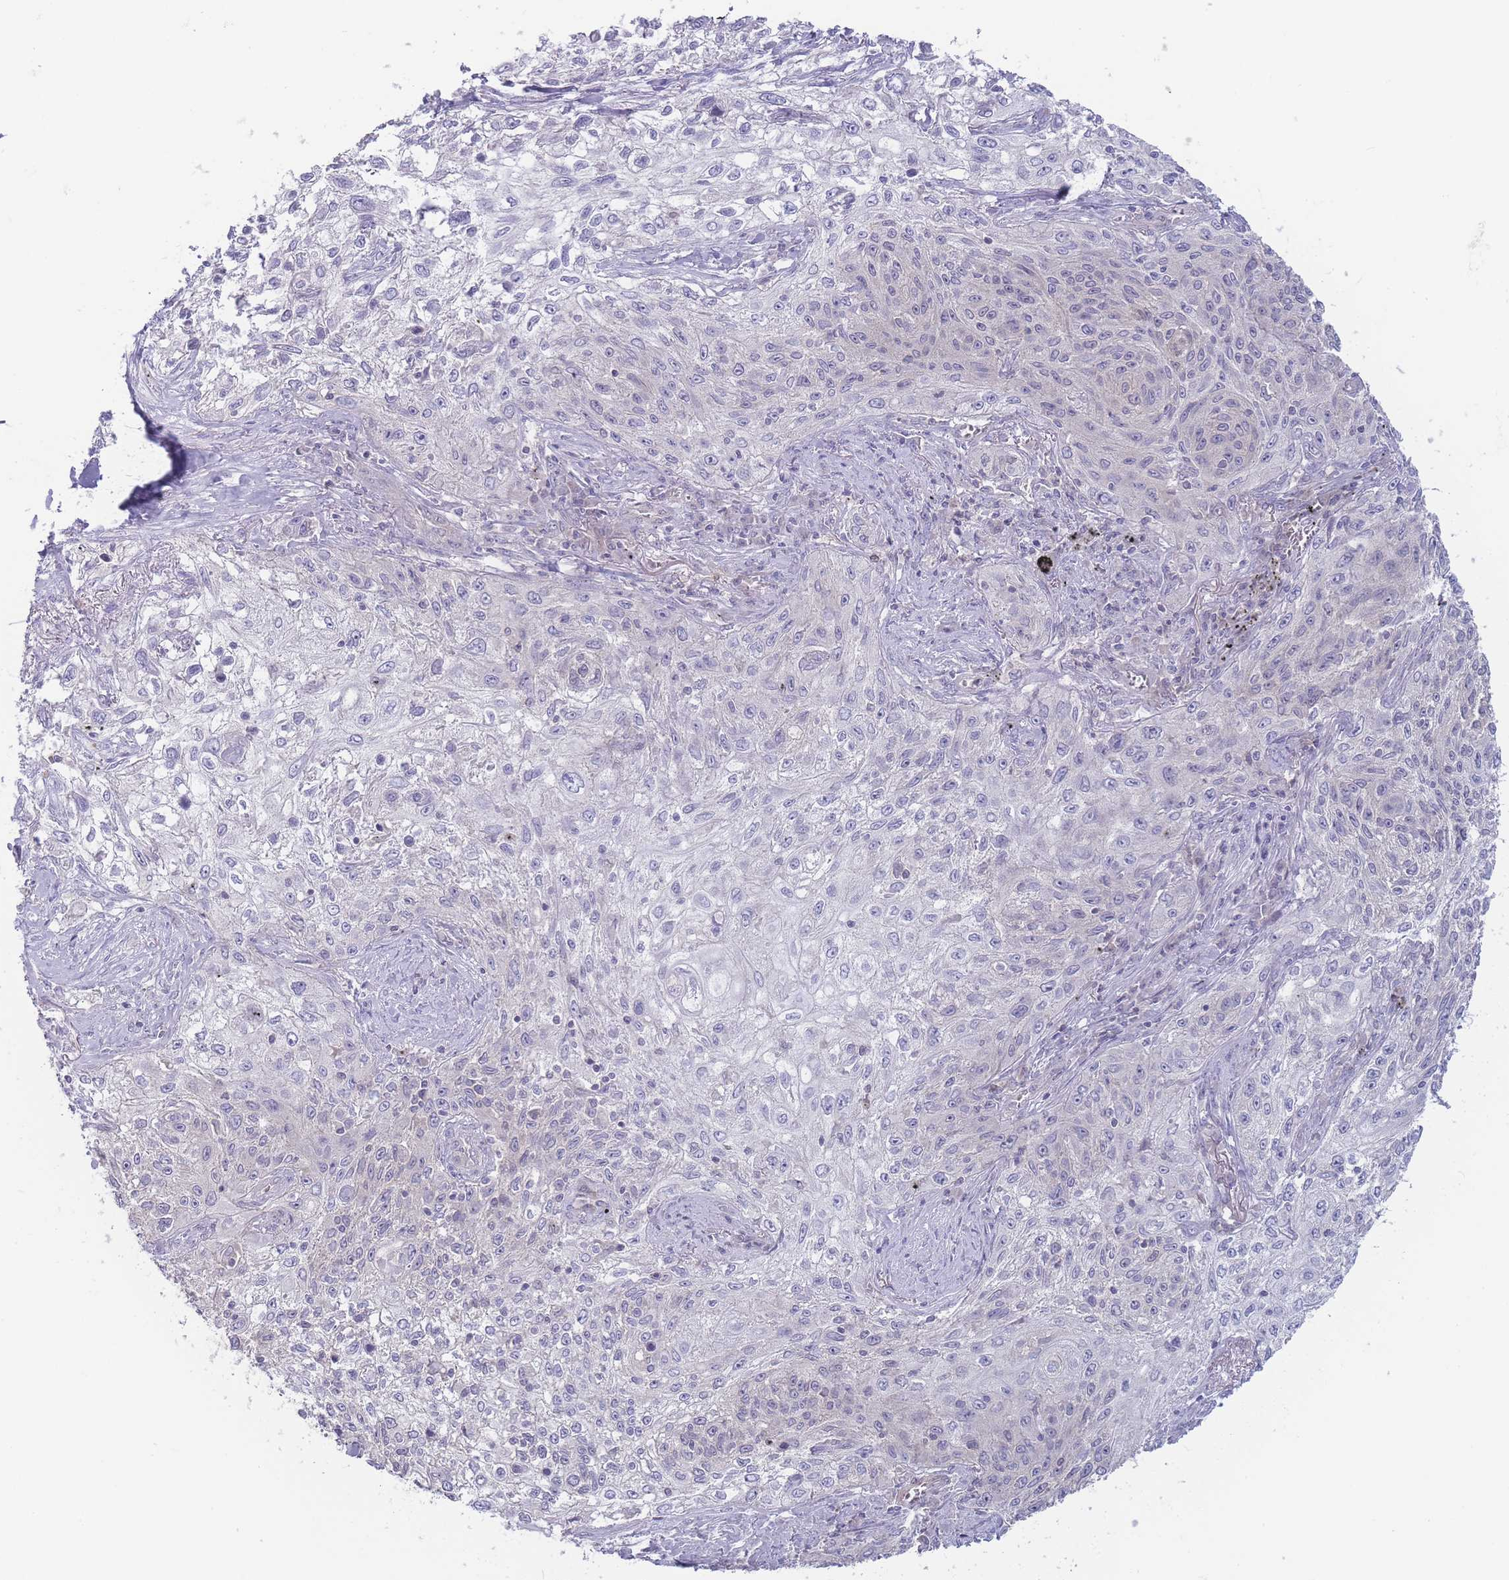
{"staining": {"intensity": "negative", "quantity": "none", "location": "none"}, "tissue": "lung cancer", "cell_type": "Tumor cells", "image_type": "cancer", "snomed": [{"axis": "morphology", "description": "Squamous cell carcinoma, NOS"}, {"axis": "topography", "description": "Lung"}], "caption": "Immunohistochemistry image of neoplastic tissue: lung squamous cell carcinoma stained with DAB shows no significant protein staining in tumor cells. (IHC, brightfield microscopy, high magnification).", "gene": "SPHKAP", "patient": {"sex": "female", "age": 69}}